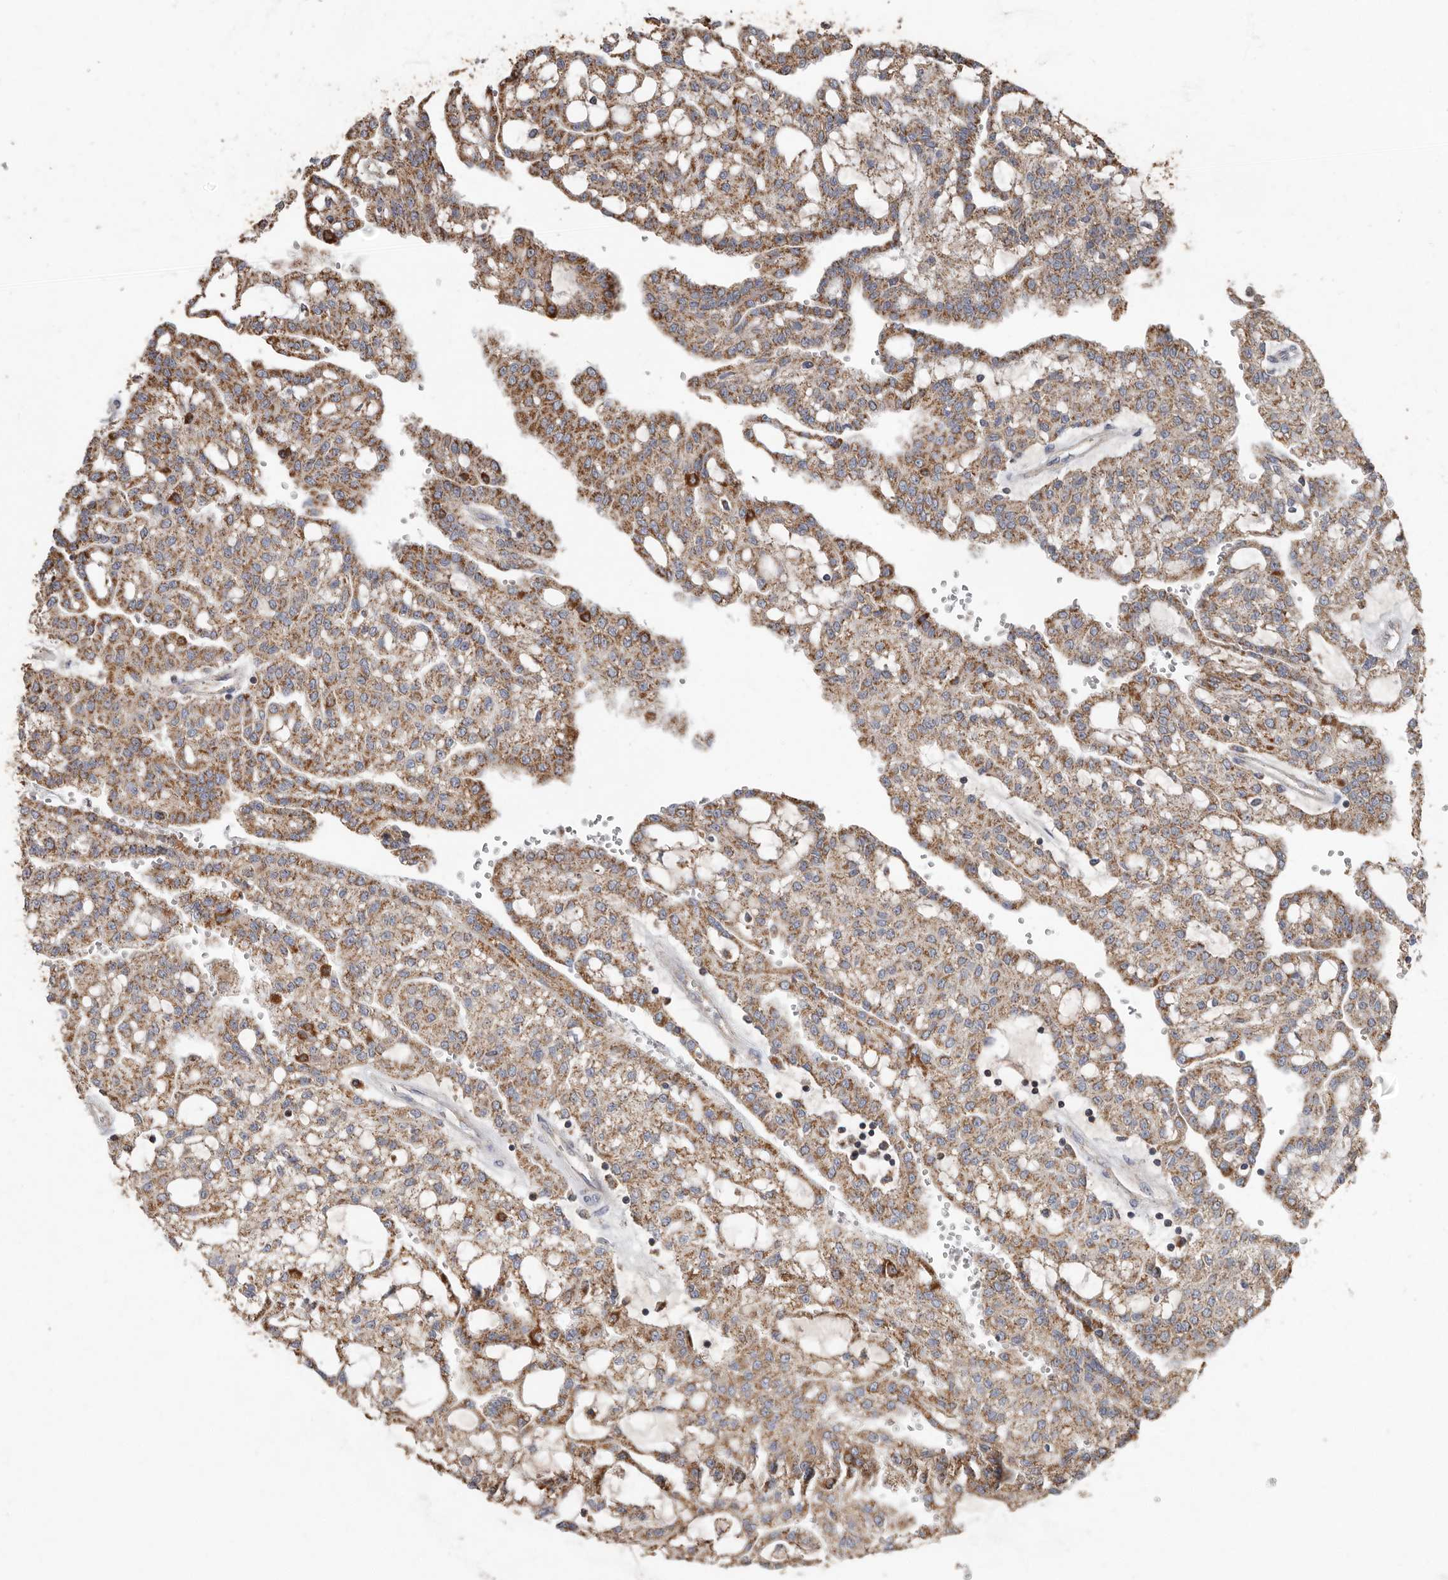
{"staining": {"intensity": "moderate", "quantity": ">75%", "location": "cytoplasmic/membranous"}, "tissue": "renal cancer", "cell_type": "Tumor cells", "image_type": "cancer", "snomed": [{"axis": "morphology", "description": "Adenocarcinoma, NOS"}, {"axis": "topography", "description": "Kidney"}], "caption": "Protein staining exhibits moderate cytoplasmic/membranous expression in approximately >75% of tumor cells in renal adenocarcinoma. (Stains: DAB (3,3'-diaminobenzidine) in brown, nuclei in blue, Microscopy: brightfield microscopy at high magnification).", "gene": "KIF26B", "patient": {"sex": "male", "age": 63}}